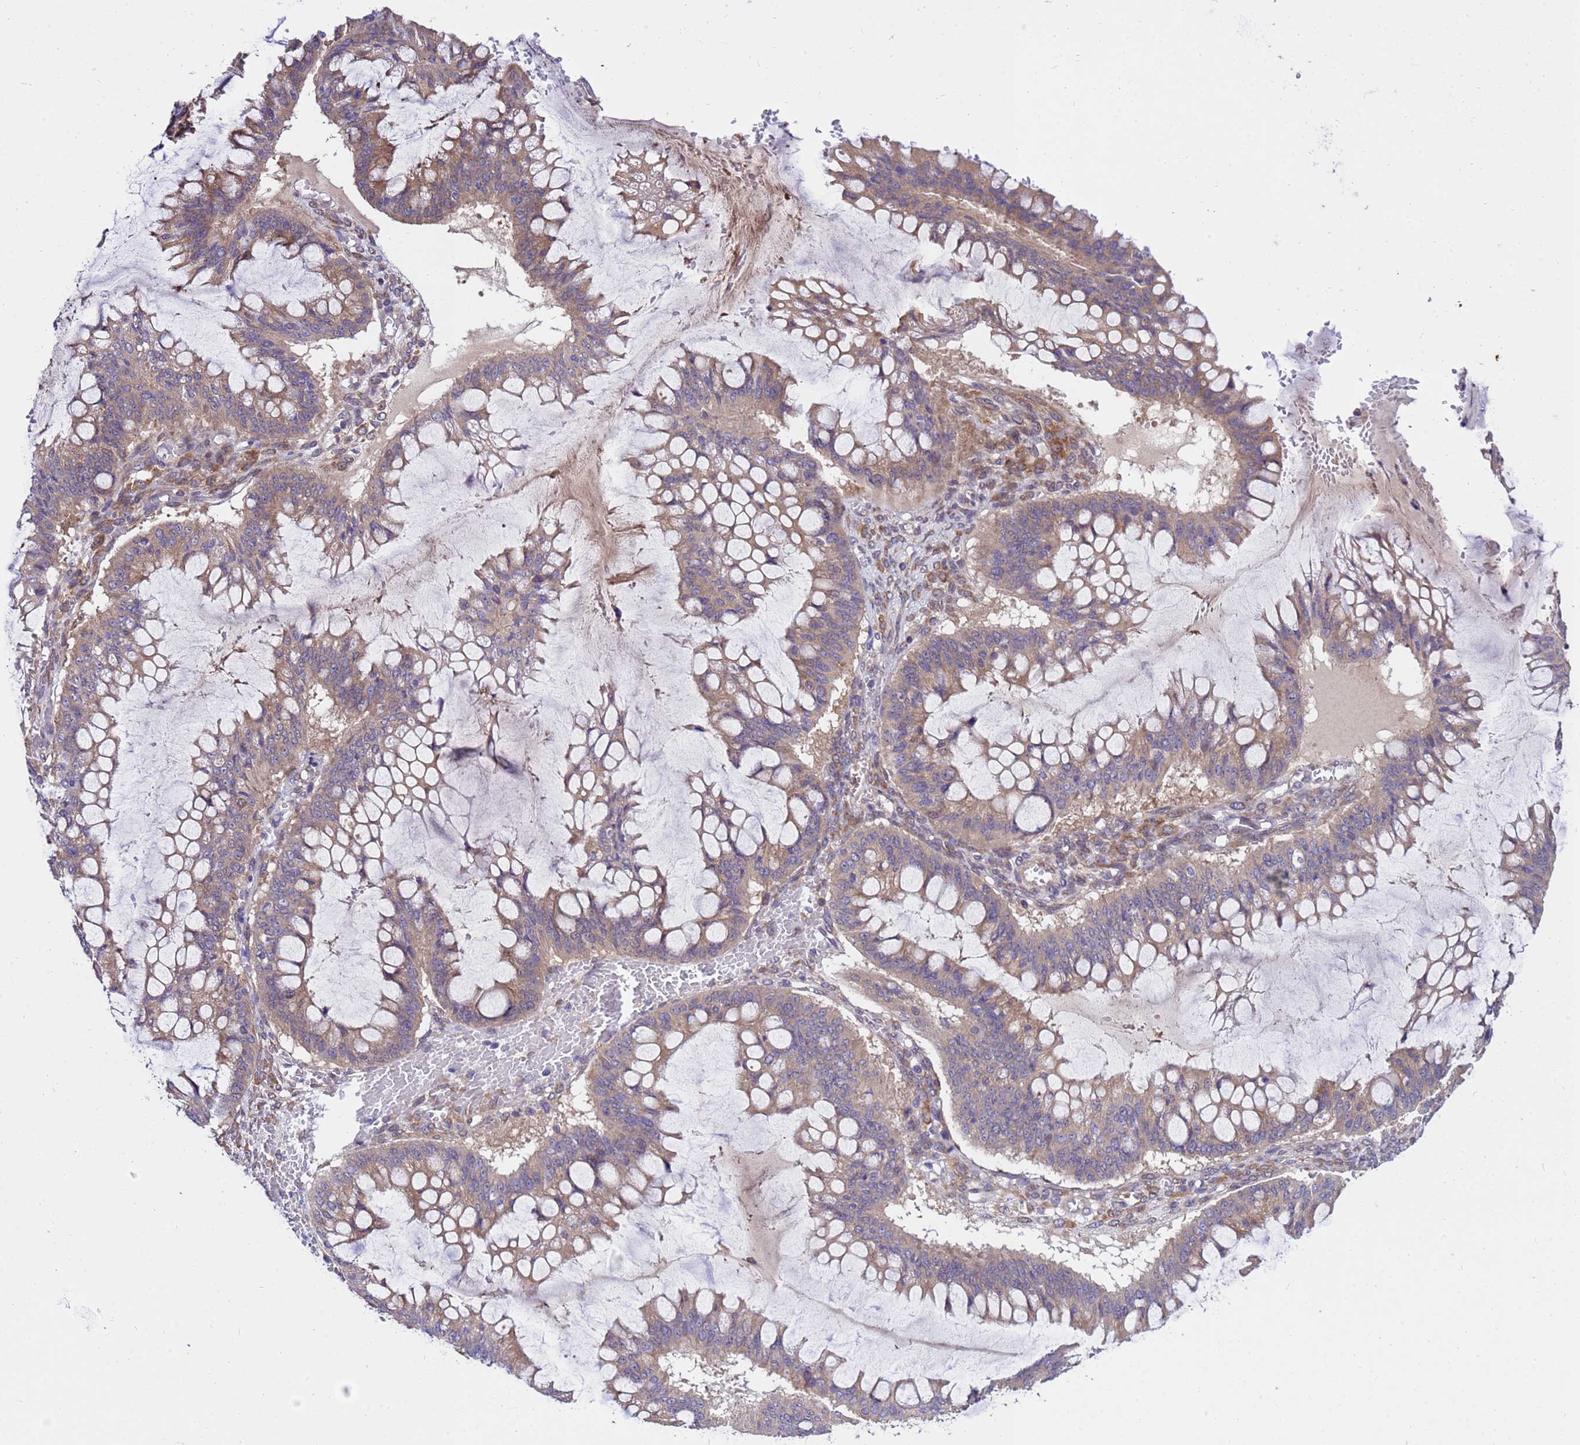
{"staining": {"intensity": "weak", "quantity": "25%-75%", "location": "cytoplasmic/membranous"}, "tissue": "ovarian cancer", "cell_type": "Tumor cells", "image_type": "cancer", "snomed": [{"axis": "morphology", "description": "Cystadenocarcinoma, mucinous, NOS"}, {"axis": "topography", "description": "Ovary"}], "caption": "Ovarian cancer (mucinous cystadenocarcinoma) stained for a protein (brown) shows weak cytoplasmic/membranous positive staining in about 25%-75% of tumor cells.", "gene": "GET3", "patient": {"sex": "female", "age": 73}}